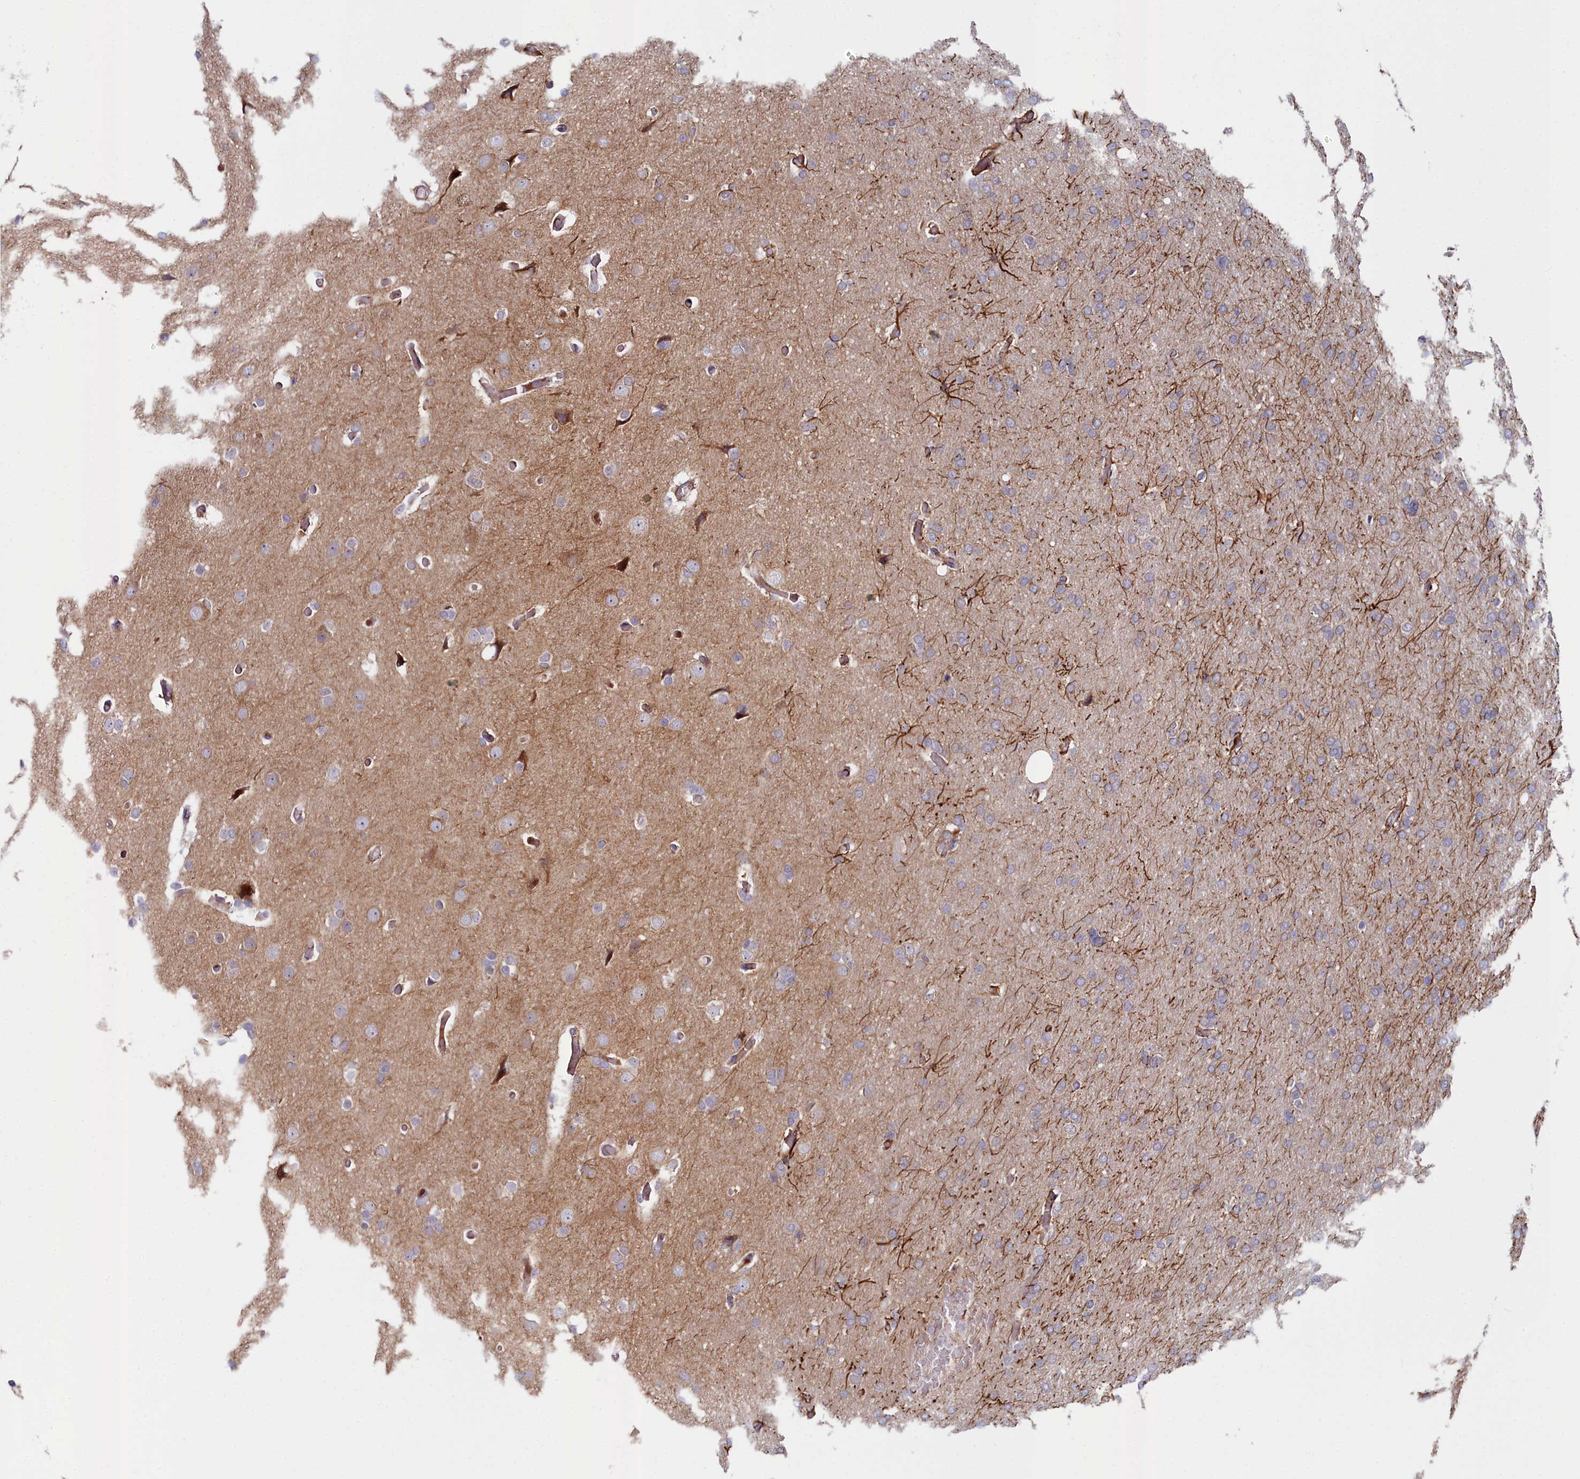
{"staining": {"intensity": "weak", "quantity": "<25%", "location": "cytoplasmic/membranous"}, "tissue": "glioma", "cell_type": "Tumor cells", "image_type": "cancer", "snomed": [{"axis": "morphology", "description": "Glioma, malignant, High grade"}, {"axis": "topography", "description": "Cerebral cortex"}], "caption": "A micrograph of human malignant glioma (high-grade) is negative for staining in tumor cells. (Immunohistochemistry, brightfield microscopy, high magnification).", "gene": "KCTD18", "patient": {"sex": "female", "age": 36}}